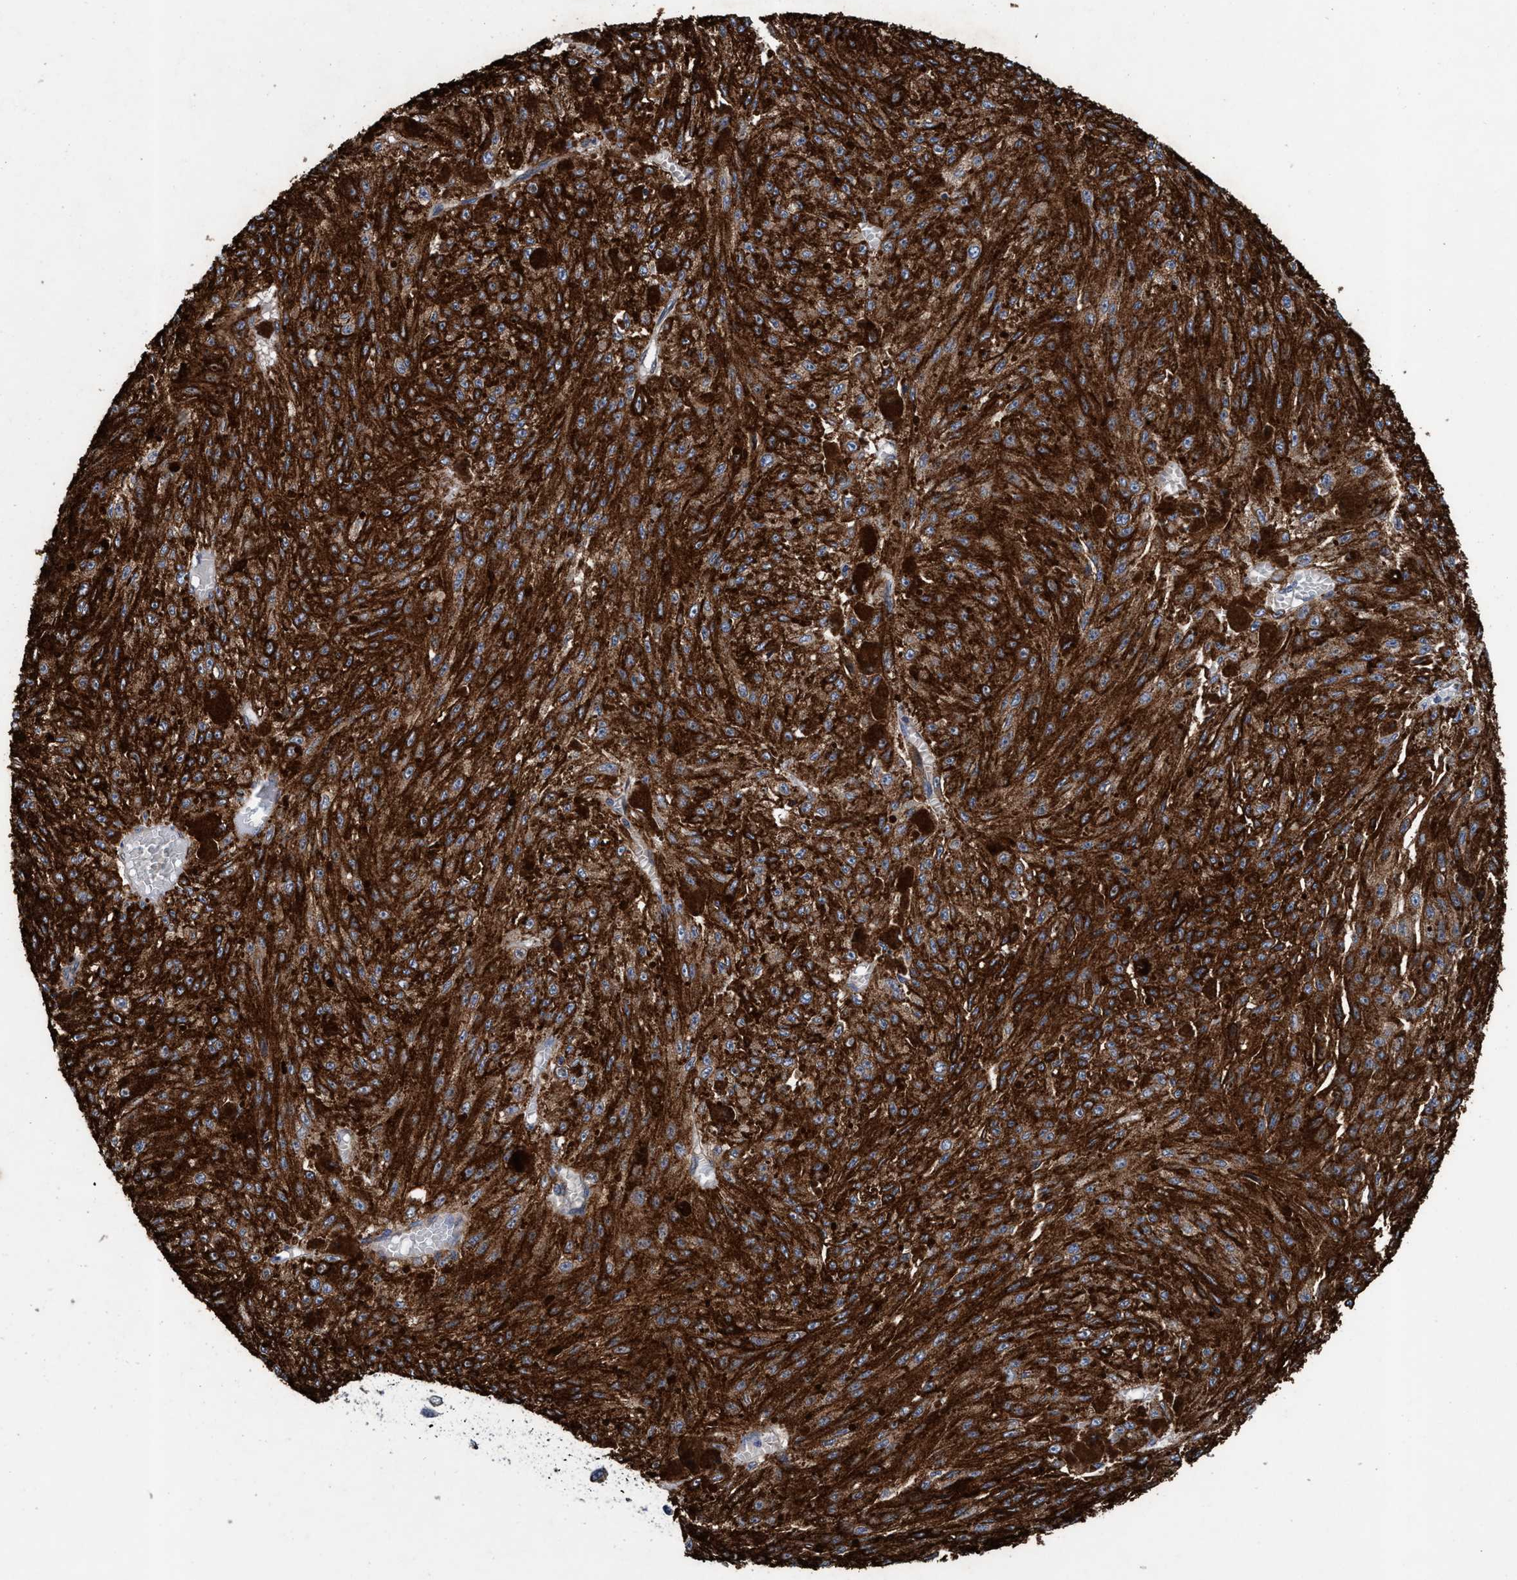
{"staining": {"intensity": "strong", "quantity": ">75%", "location": "cytoplasmic/membranous"}, "tissue": "melanoma", "cell_type": "Tumor cells", "image_type": "cancer", "snomed": [{"axis": "morphology", "description": "Malignant melanoma, NOS"}, {"axis": "topography", "description": "Other"}], "caption": "Strong cytoplasmic/membranous positivity for a protein is appreciated in approximately >75% of tumor cells of malignant melanoma using immunohistochemistry.", "gene": "ENDOG", "patient": {"sex": "male", "age": 79}}